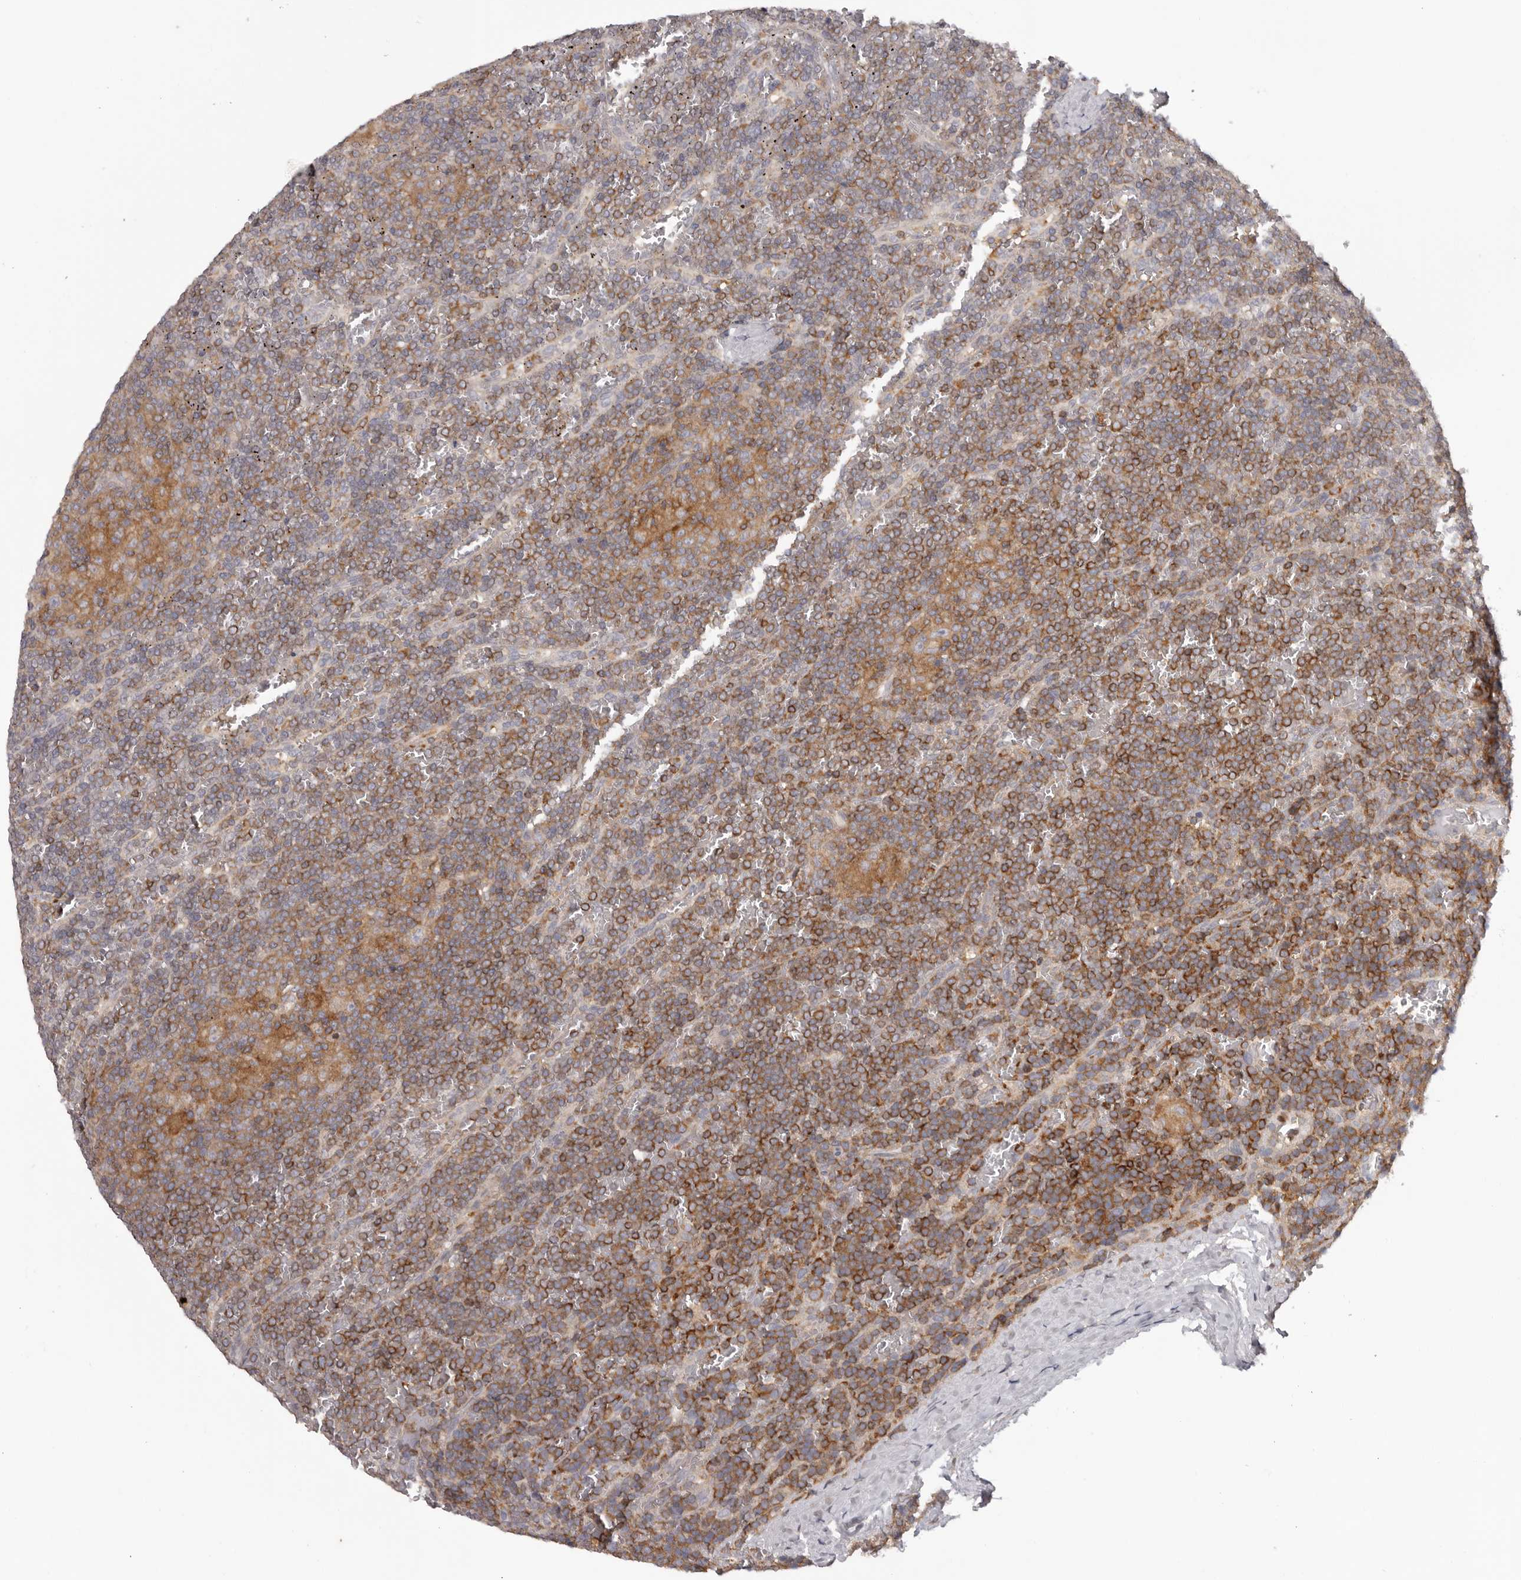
{"staining": {"intensity": "moderate", "quantity": ">75%", "location": "cytoplasmic/membranous"}, "tissue": "lymphoma", "cell_type": "Tumor cells", "image_type": "cancer", "snomed": [{"axis": "morphology", "description": "Malignant lymphoma, non-Hodgkin's type, Low grade"}, {"axis": "topography", "description": "Spleen"}], "caption": "A brown stain highlights moderate cytoplasmic/membranous staining of a protein in low-grade malignant lymphoma, non-Hodgkin's type tumor cells.", "gene": "ANKRD44", "patient": {"sex": "female", "age": 19}}